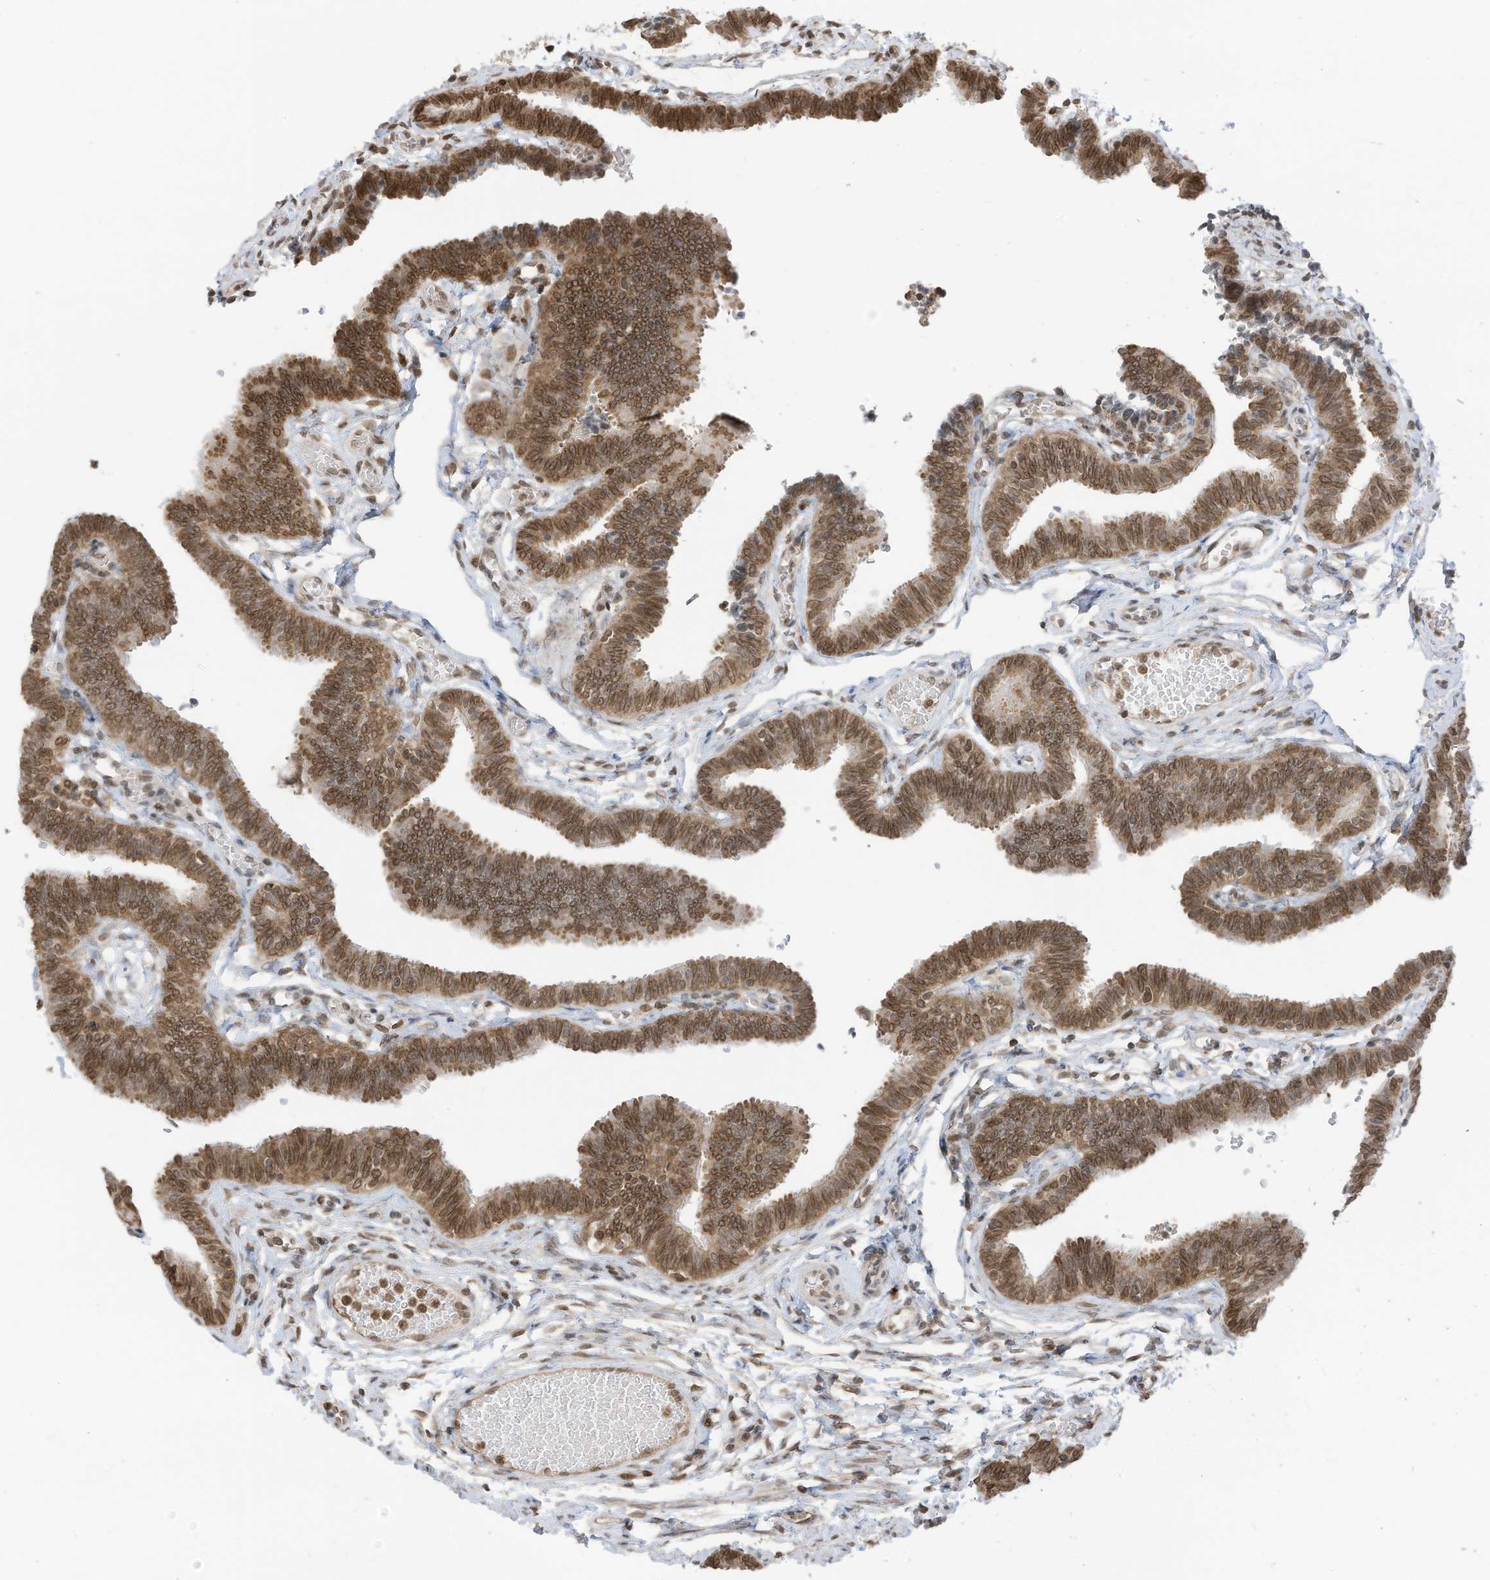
{"staining": {"intensity": "moderate", "quantity": "25%-75%", "location": "cytoplasmic/membranous,nuclear"}, "tissue": "fallopian tube", "cell_type": "Glandular cells", "image_type": "normal", "snomed": [{"axis": "morphology", "description": "Normal tissue, NOS"}, {"axis": "topography", "description": "Fallopian tube"}, {"axis": "topography", "description": "Ovary"}], "caption": "An IHC image of normal tissue is shown. Protein staining in brown highlights moderate cytoplasmic/membranous,nuclear positivity in fallopian tube within glandular cells.", "gene": "KPNB1", "patient": {"sex": "female", "age": 23}}